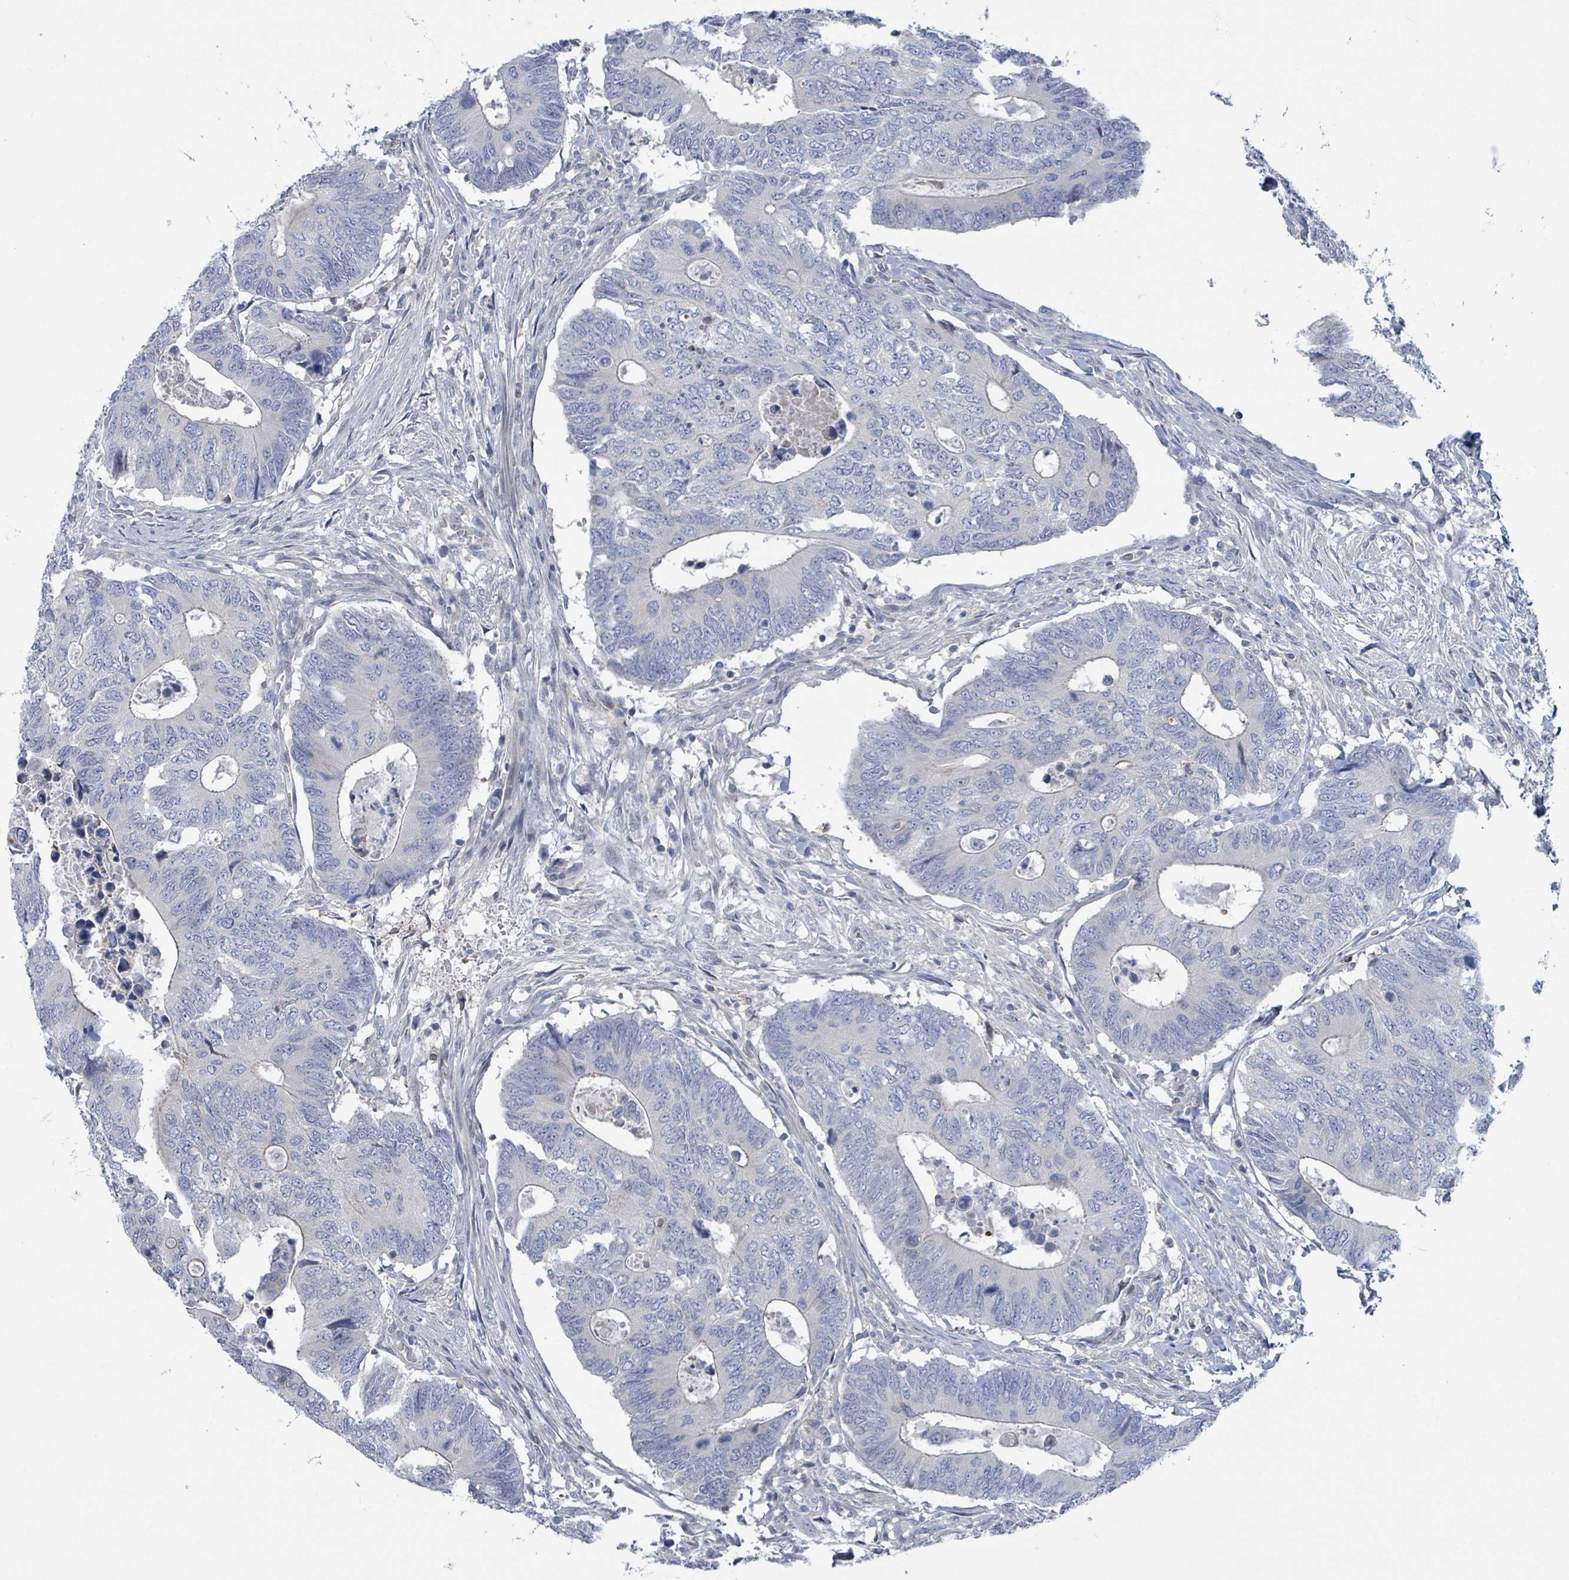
{"staining": {"intensity": "negative", "quantity": "none", "location": "none"}, "tissue": "colorectal cancer", "cell_type": "Tumor cells", "image_type": "cancer", "snomed": [{"axis": "morphology", "description": "Adenocarcinoma, NOS"}, {"axis": "topography", "description": "Colon"}], "caption": "Tumor cells are negative for protein expression in human adenocarcinoma (colorectal).", "gene": "DGKZ", "patient": {"sex": "male", "age": 87}}